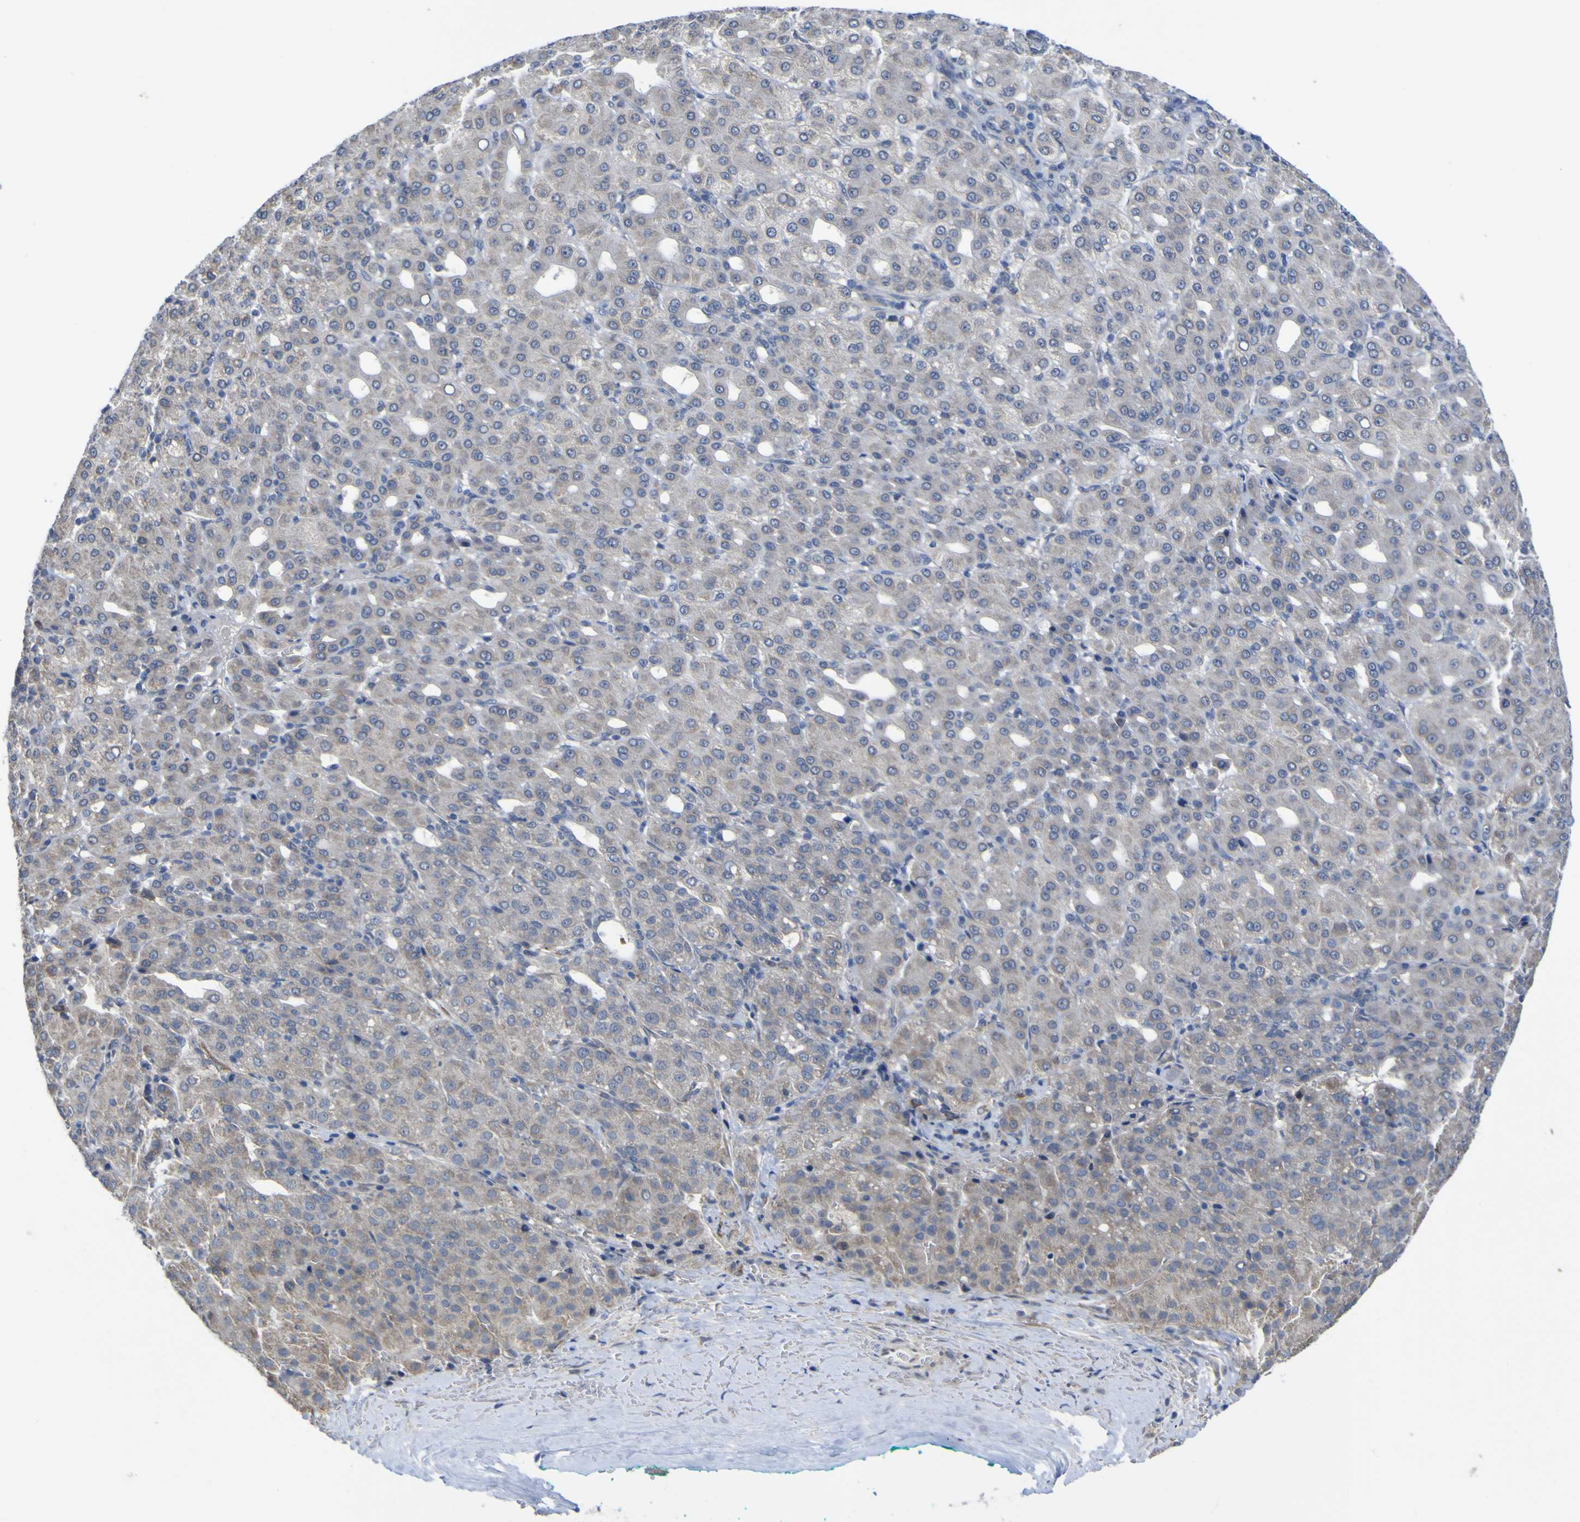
{"staining": {"intensity": "negative", "quantity": "none", "location": "none"}, "tissue": "liver cancer", "cell_type": "Tumor cells", "image_type": "cancer", "snomed": [{"axis": "morphology", "description": "Carcinoma, Hepatocellular, NOS"}, {"axis": "topography", "description": "Liver"}], "caption": "Tumor cells are negative for protein expression in human liver cancer. Nuclei are stained in blue.", "gene": "TNFRSF11A", "patient": {"sex": "male", "age": 65}}